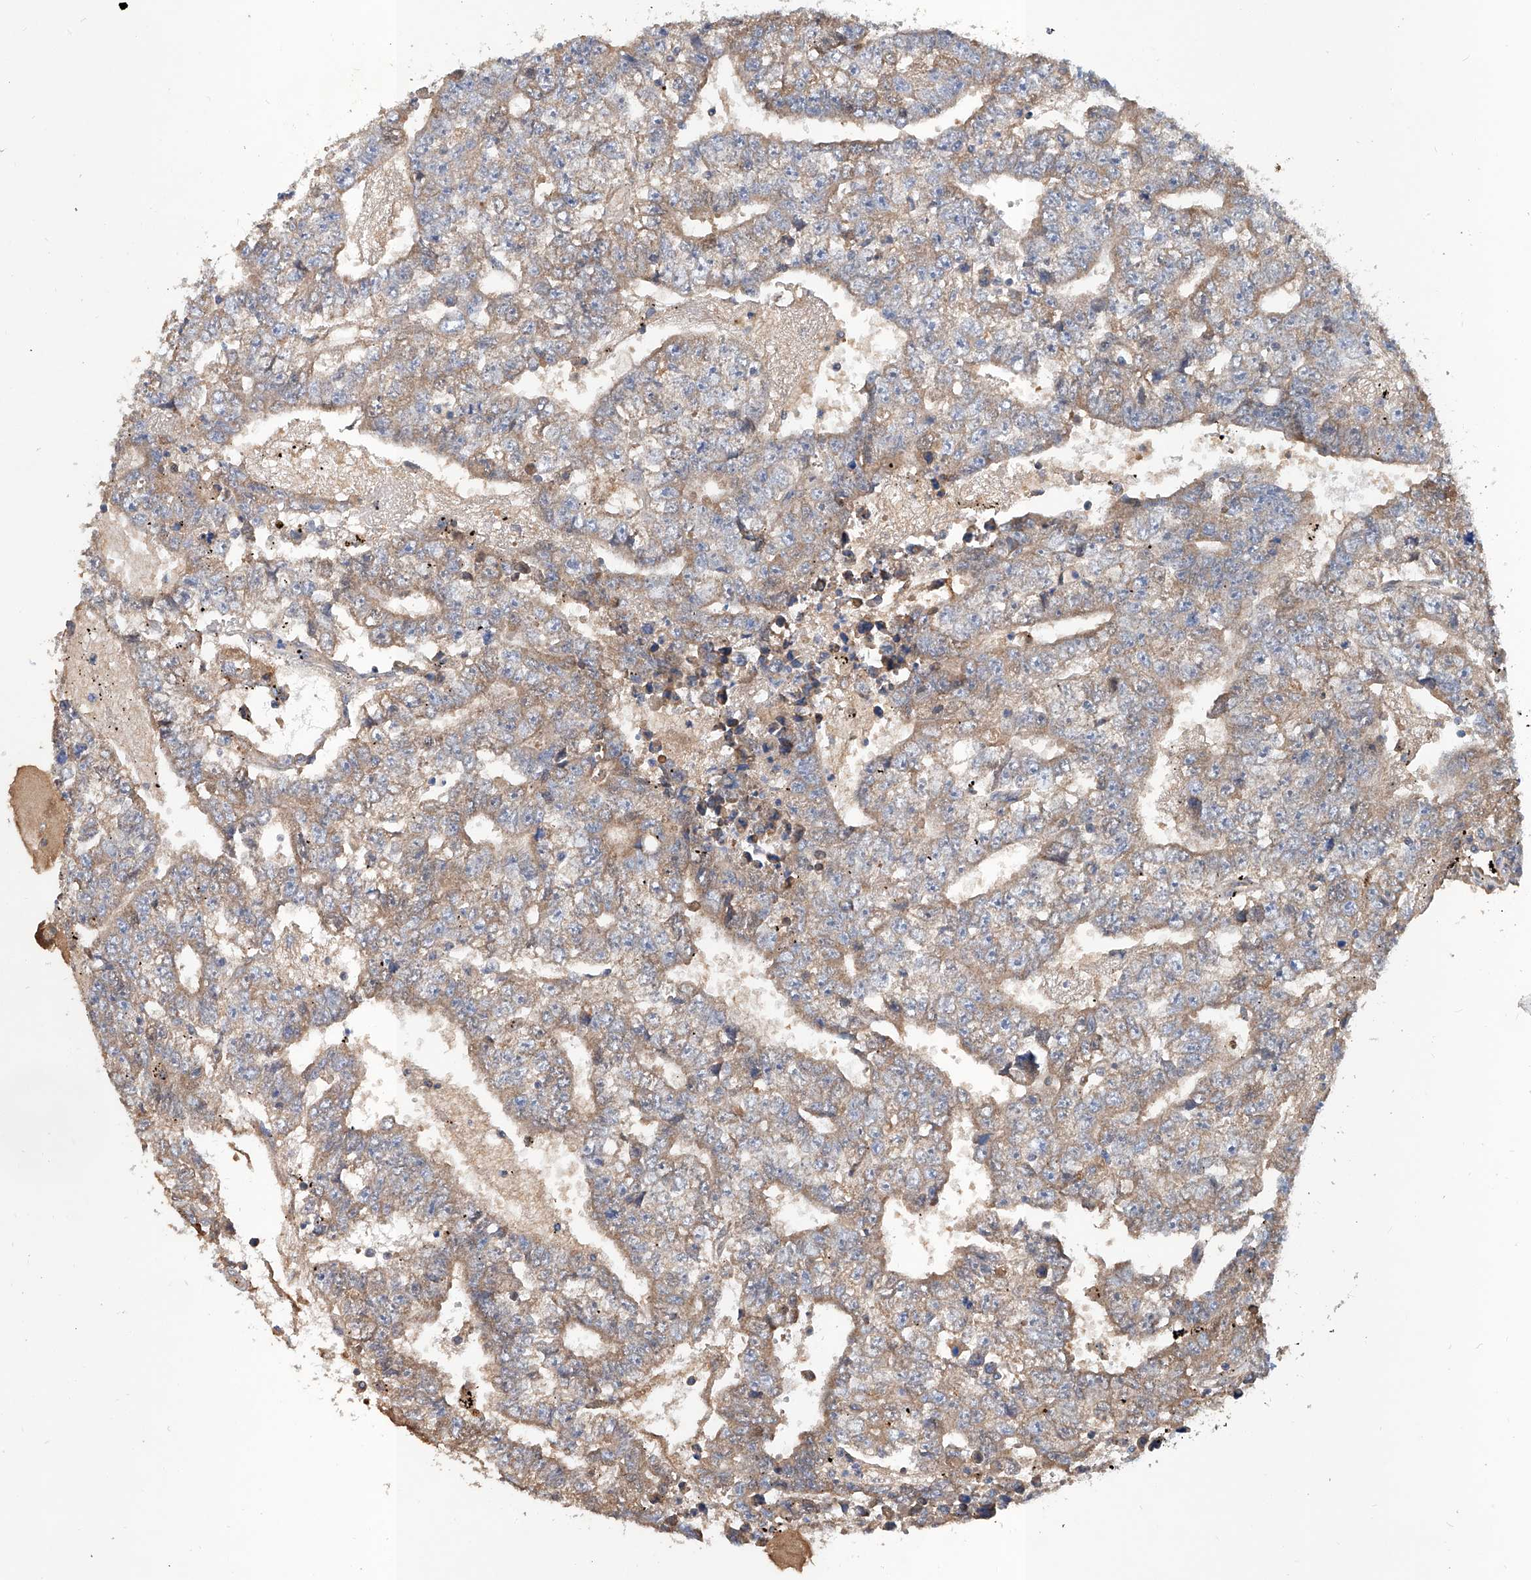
{"staining": {"intensity": "weak", "quantity": "25%-75%", "location": "cytoplasmic/membranous"}, "tissue": "testis cancer", "cell_type": "Tumor cells", "image_type": "cancer", "snomed": [{"axis": "morphology", "description": "Carcinoma, Embryonal, NOS"}, {"axis": "topography", "description": "Testis"}], "caption": "This histopathology image displays immunohistochemistry staining of testis cancer, with low weak cytoplasmic/membranous positivity in approximately 25%-75% of tumor cells.", "gene": "CARMIL3", "patient": {"sex": "male", "age": 25}}